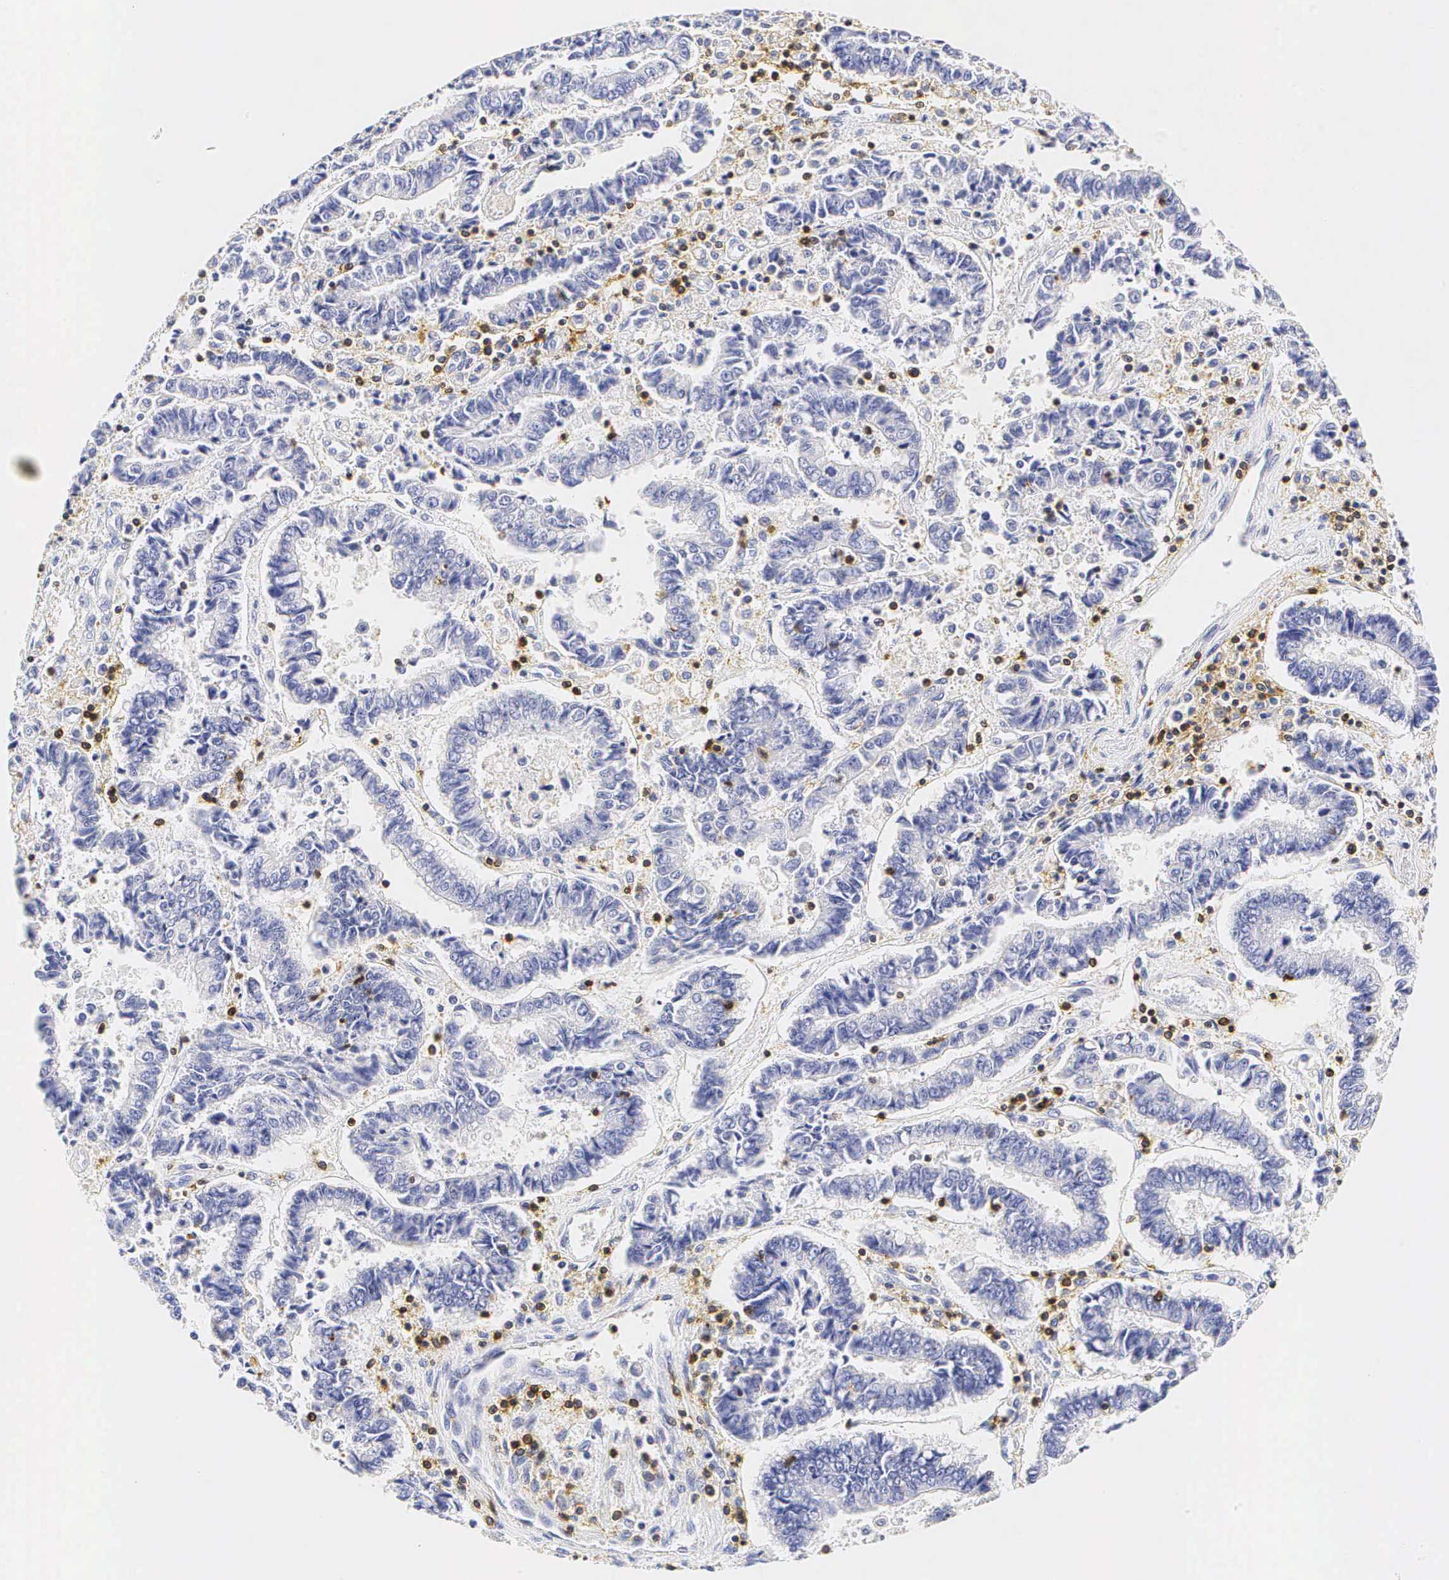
{"staining": {"intensity": "negative", "quantity": "none", "location": "none"}, "tissue": "endometrial cancer", "cell_type": "Tumor cells", "image_type": "cancer", "snomed": [{"axis": "morphology", "description": "Adenocarcinoma, NOS"}, {"axis": "topography", "description": "Endometrium"}], "caption": "High magnification brightfield microscopy of adenocarcinoma (endometrial) stained with DAB (3,3'-diaminobenzidine) (brown) and counterstained with hematoxylin (blue): tumor cells show no significant positivity. Nuclei are stained in blue.", "gene": "CD3E", "patient": {"sex": "female", "age": 75}}